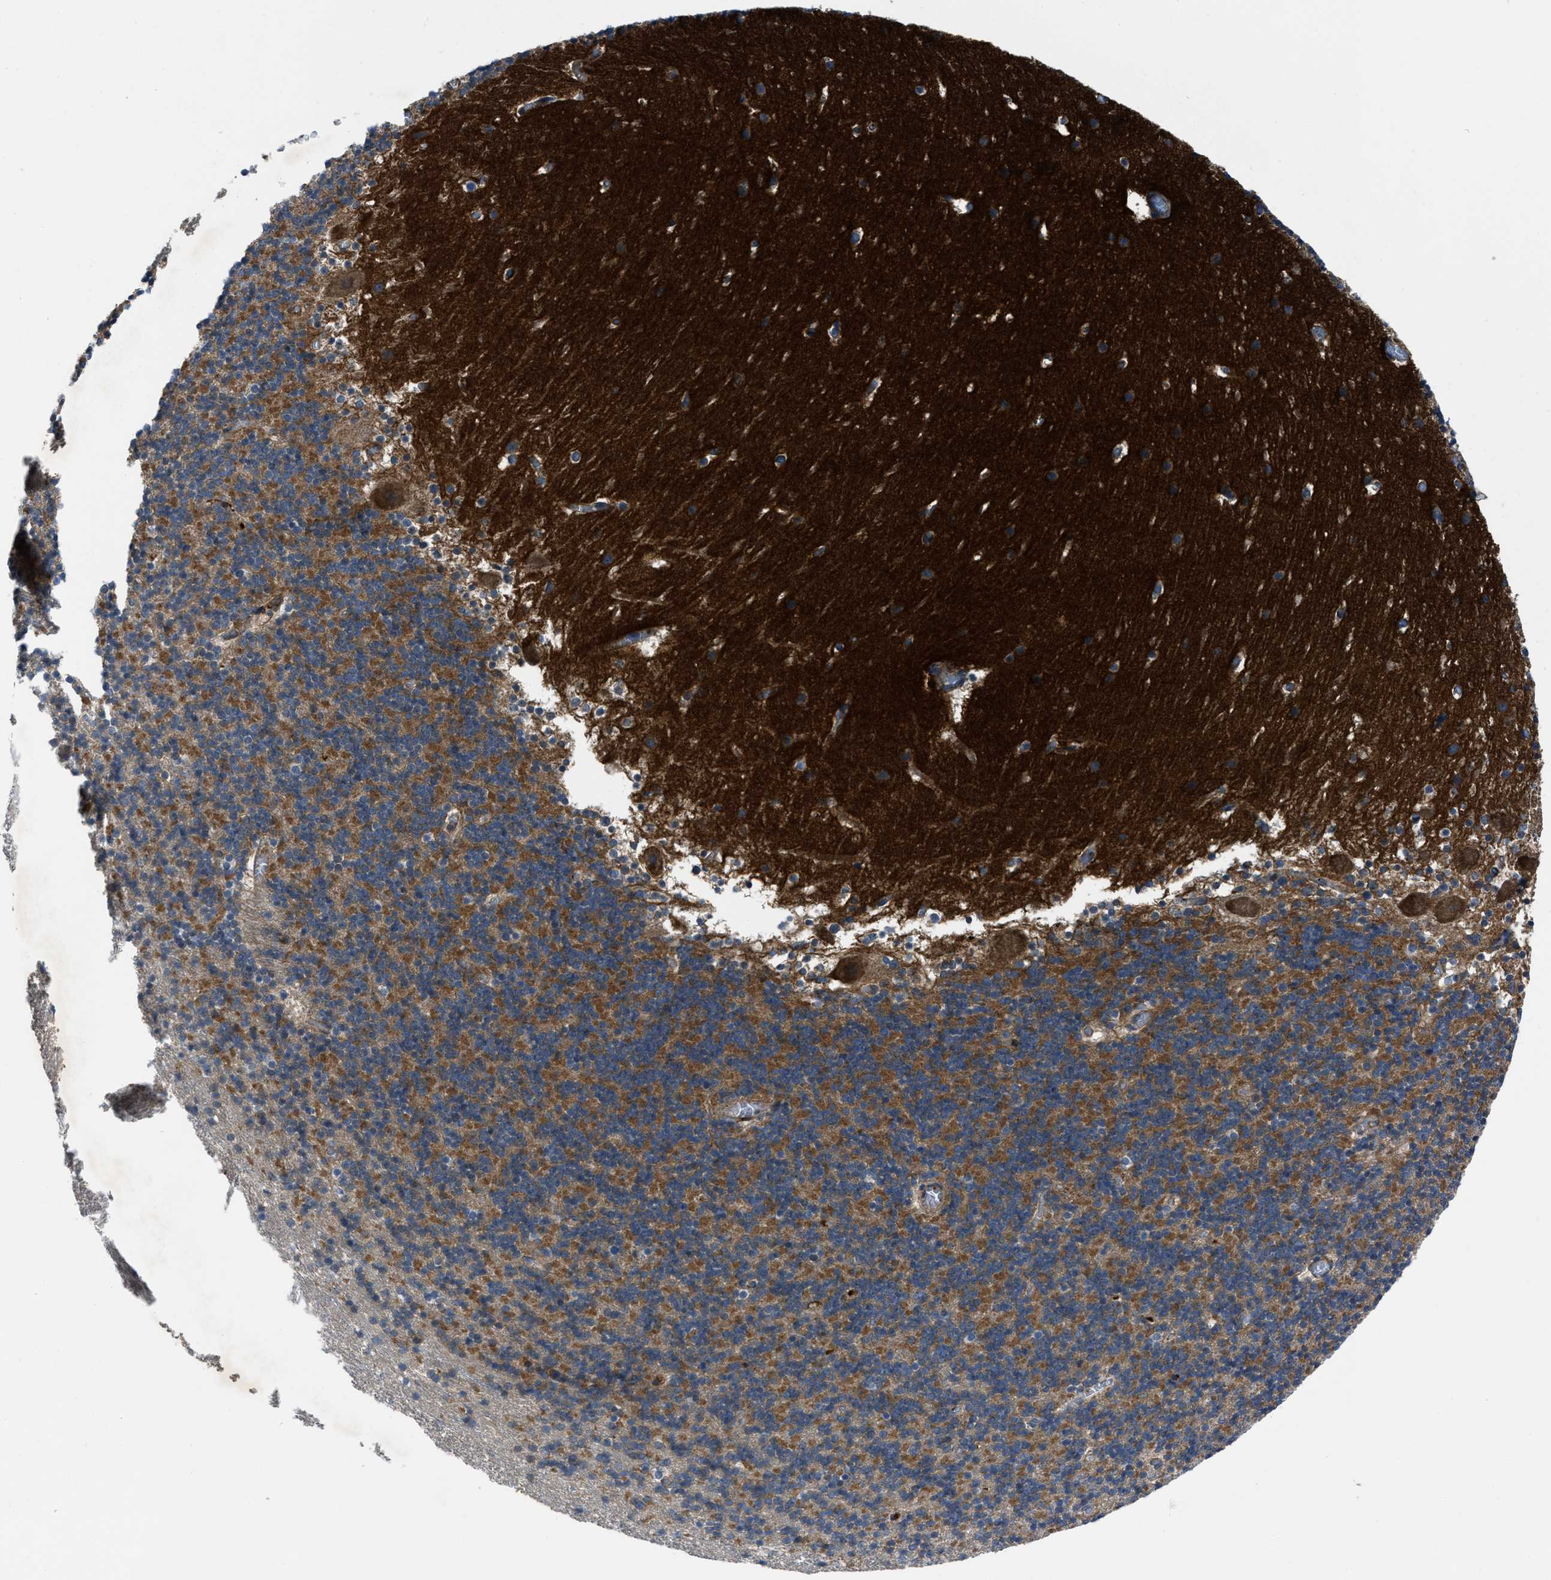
{"staining": {"intensity": "moderate", "quantity": ">75%", "location": "cytoplasmic/membranous"}, "tissue": "cerebellum", "cell_type": "Cells in granular layer", "image_type": "normal", "snomed": [{"axis": "morphology", "description": "Normal tissue, NOS"}, {"axis": "topography", "description": "Cerebellum"}], "caption": "Cells in granular layer exhibit medium levels of moderate cytoplasmic/membranous expression in about >75% of cells in benign human cerebellum.", "gene": "ERC1", "patient": {"sex": "male", "age": 45}}